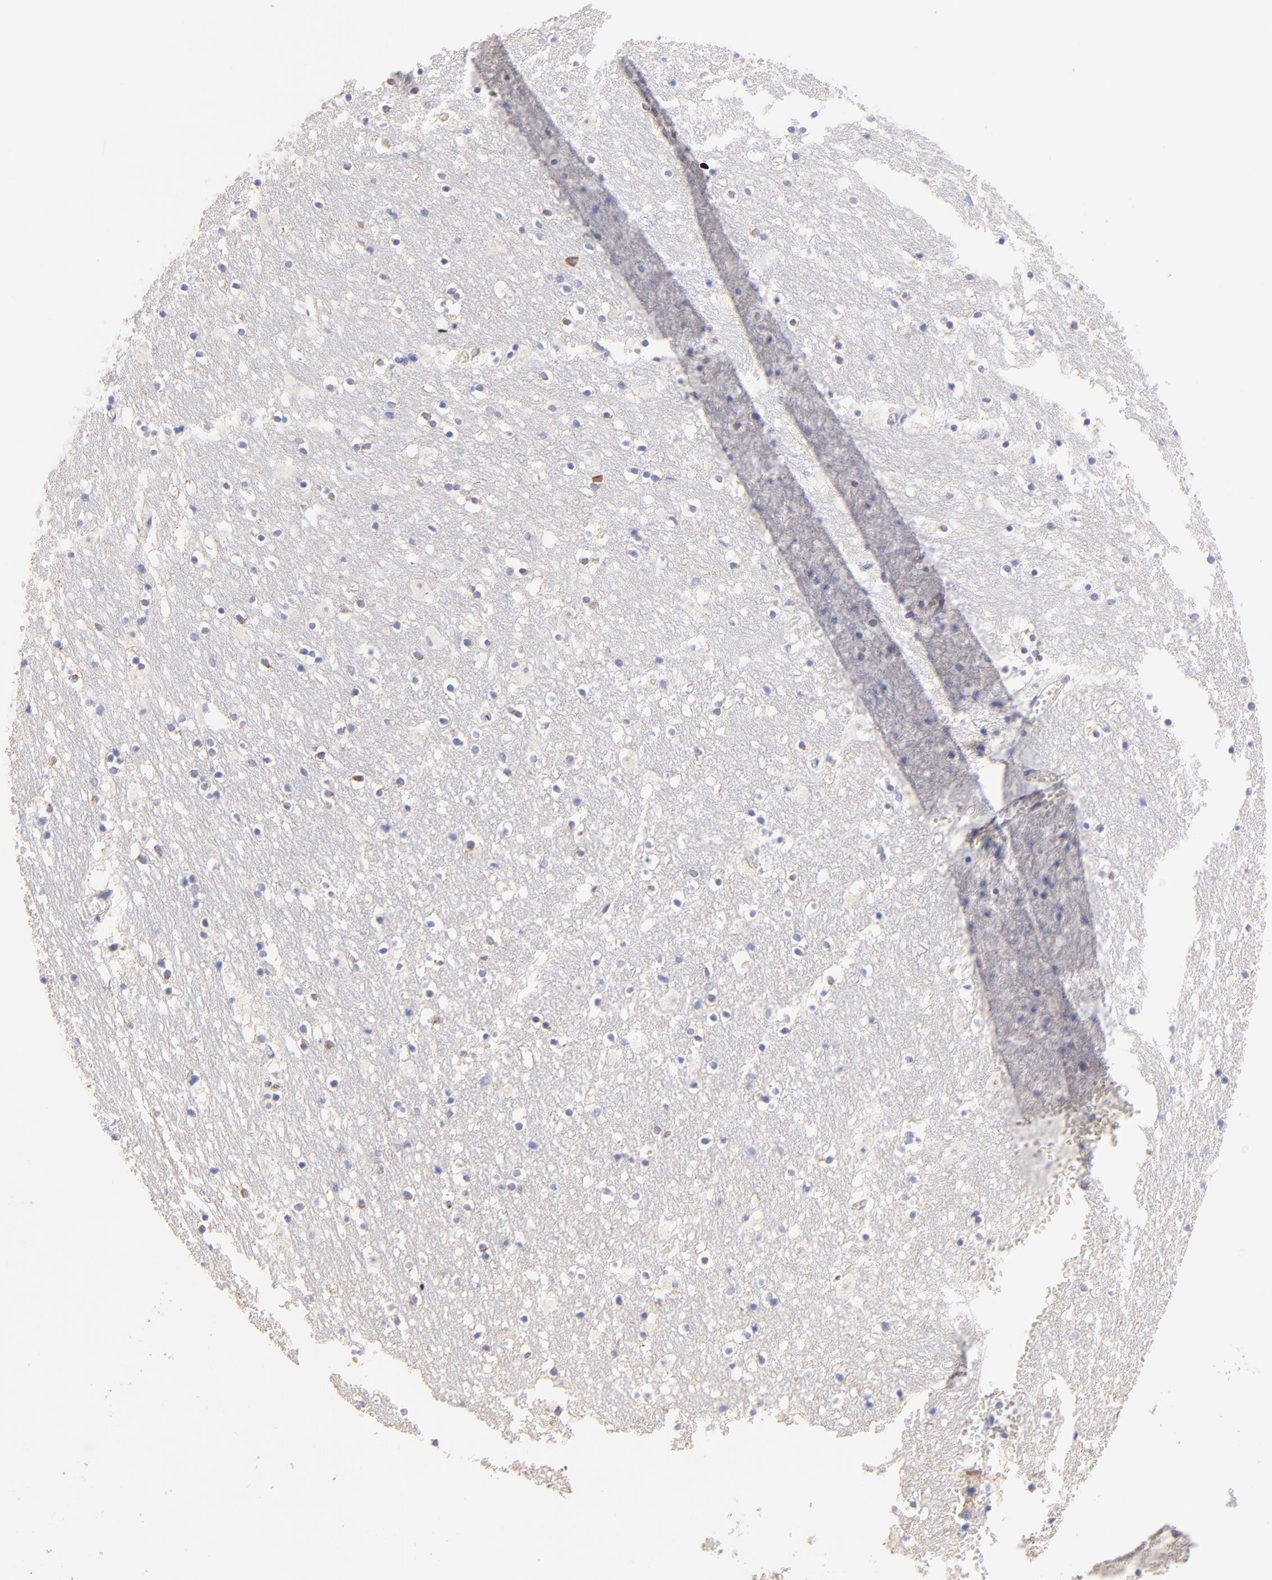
{"staining": {"intensity": "negative", "quantity": "none", "location": "none"}, "tissue": "caudate", "cell_type": "Glial cells", "image_type": "normal", "snomed": [{"axis": "morphology", "description": "Normal tissue, NOS"}, {"axis": "topography", "description": "Lateral ventricle wall"}], "caption": "The immunohistochemistry micrograph has no significant positivity in glial cells of caudate.", "gene": "ACTRT1", "patient": {"sex": "male", "age": 45}}